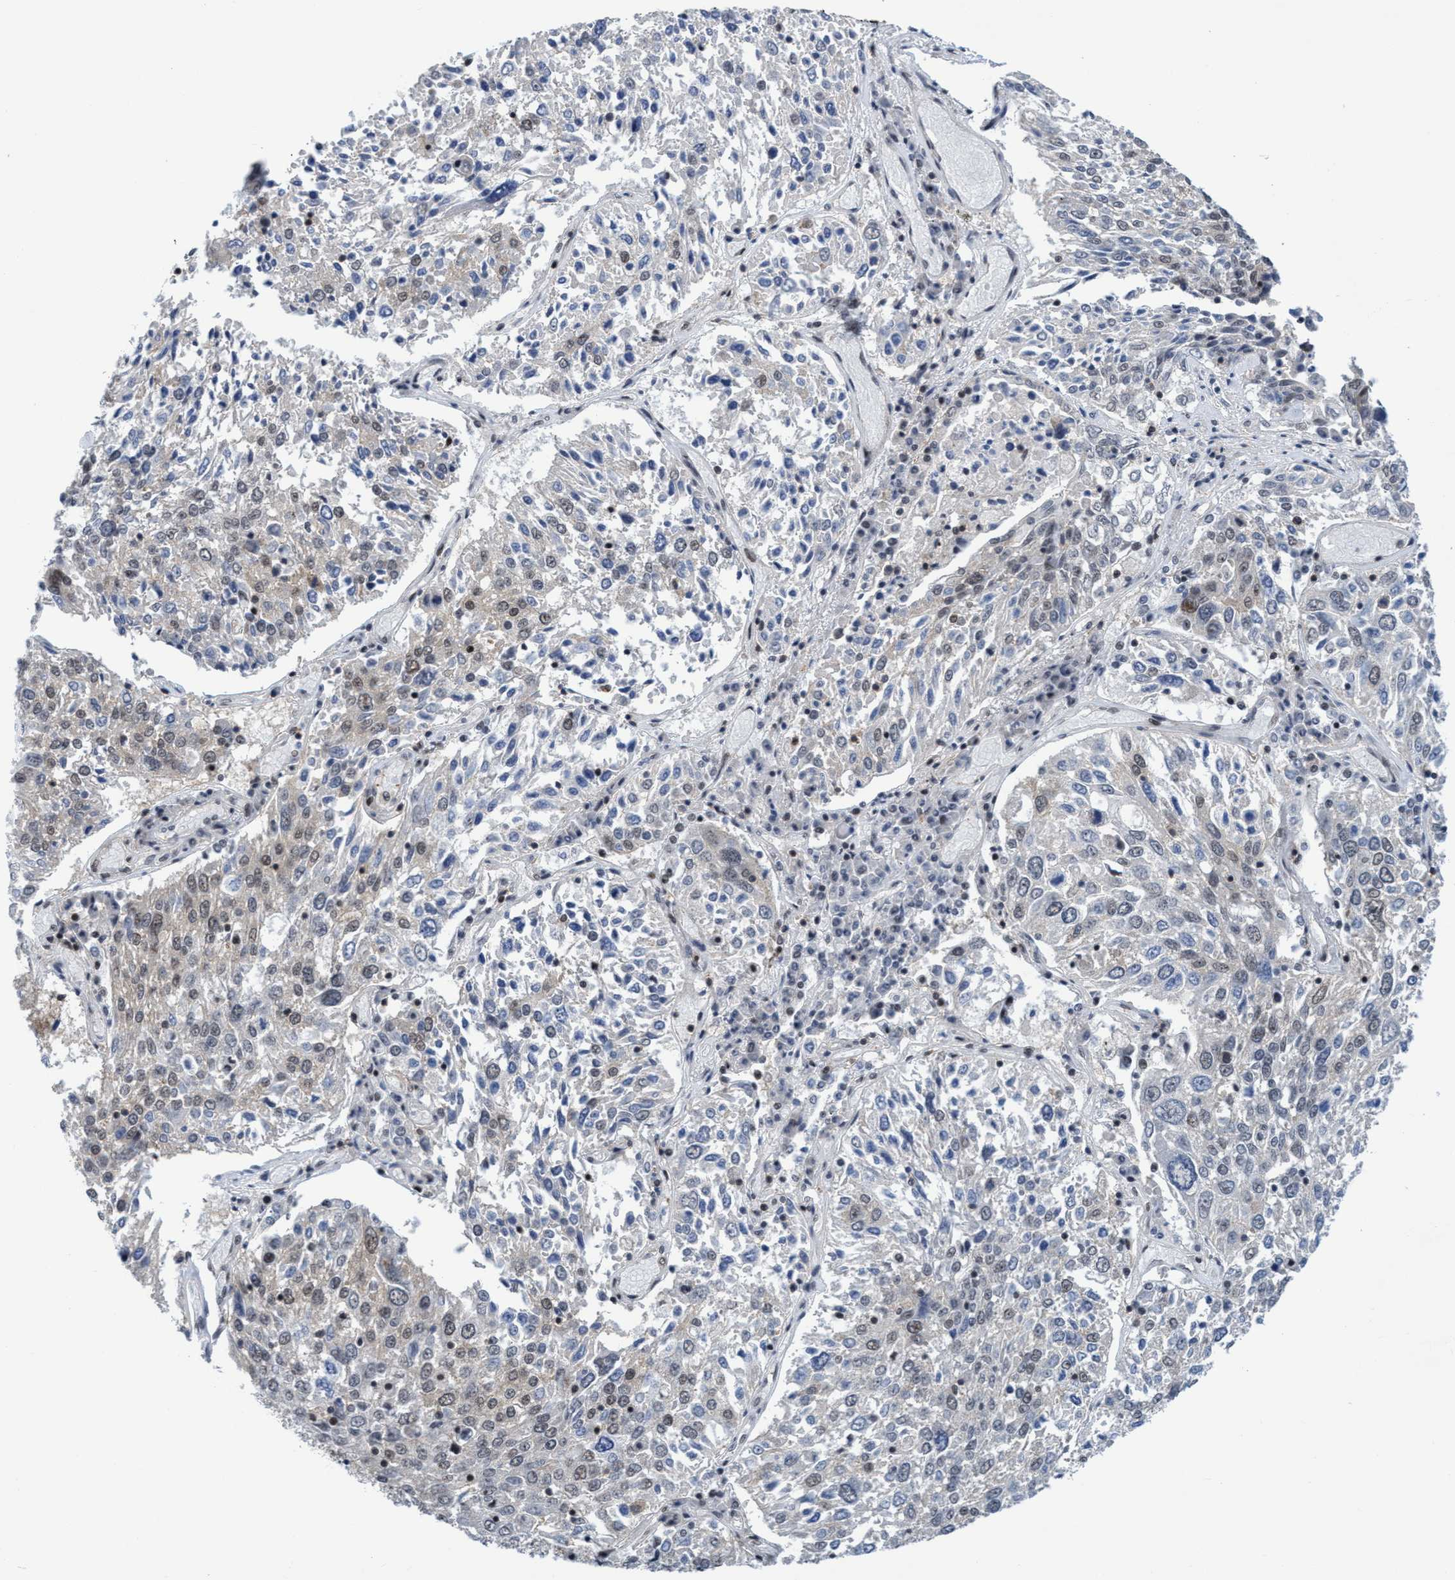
{"staining": {"intensity": "weak", "quantity": "<25%", "location": "cytoplasmic/membranous,nuclear"}, "tissue": "lung cancer", "cell_type": "Tumor cells", "image_type": "cancer", "snomed": [{"axis": "morphology", "description": "Squamous cell carcinoma, NOS"}, {"axis": "topography", "description": "Lung"}], "caption": "Lung cancer (squamous cell carcinoma) was stained to show a protein in brown. There is no significant expression in tumor cells.", "gene": "C9orf78", "patient": {"sex": "male", "age": 65}}